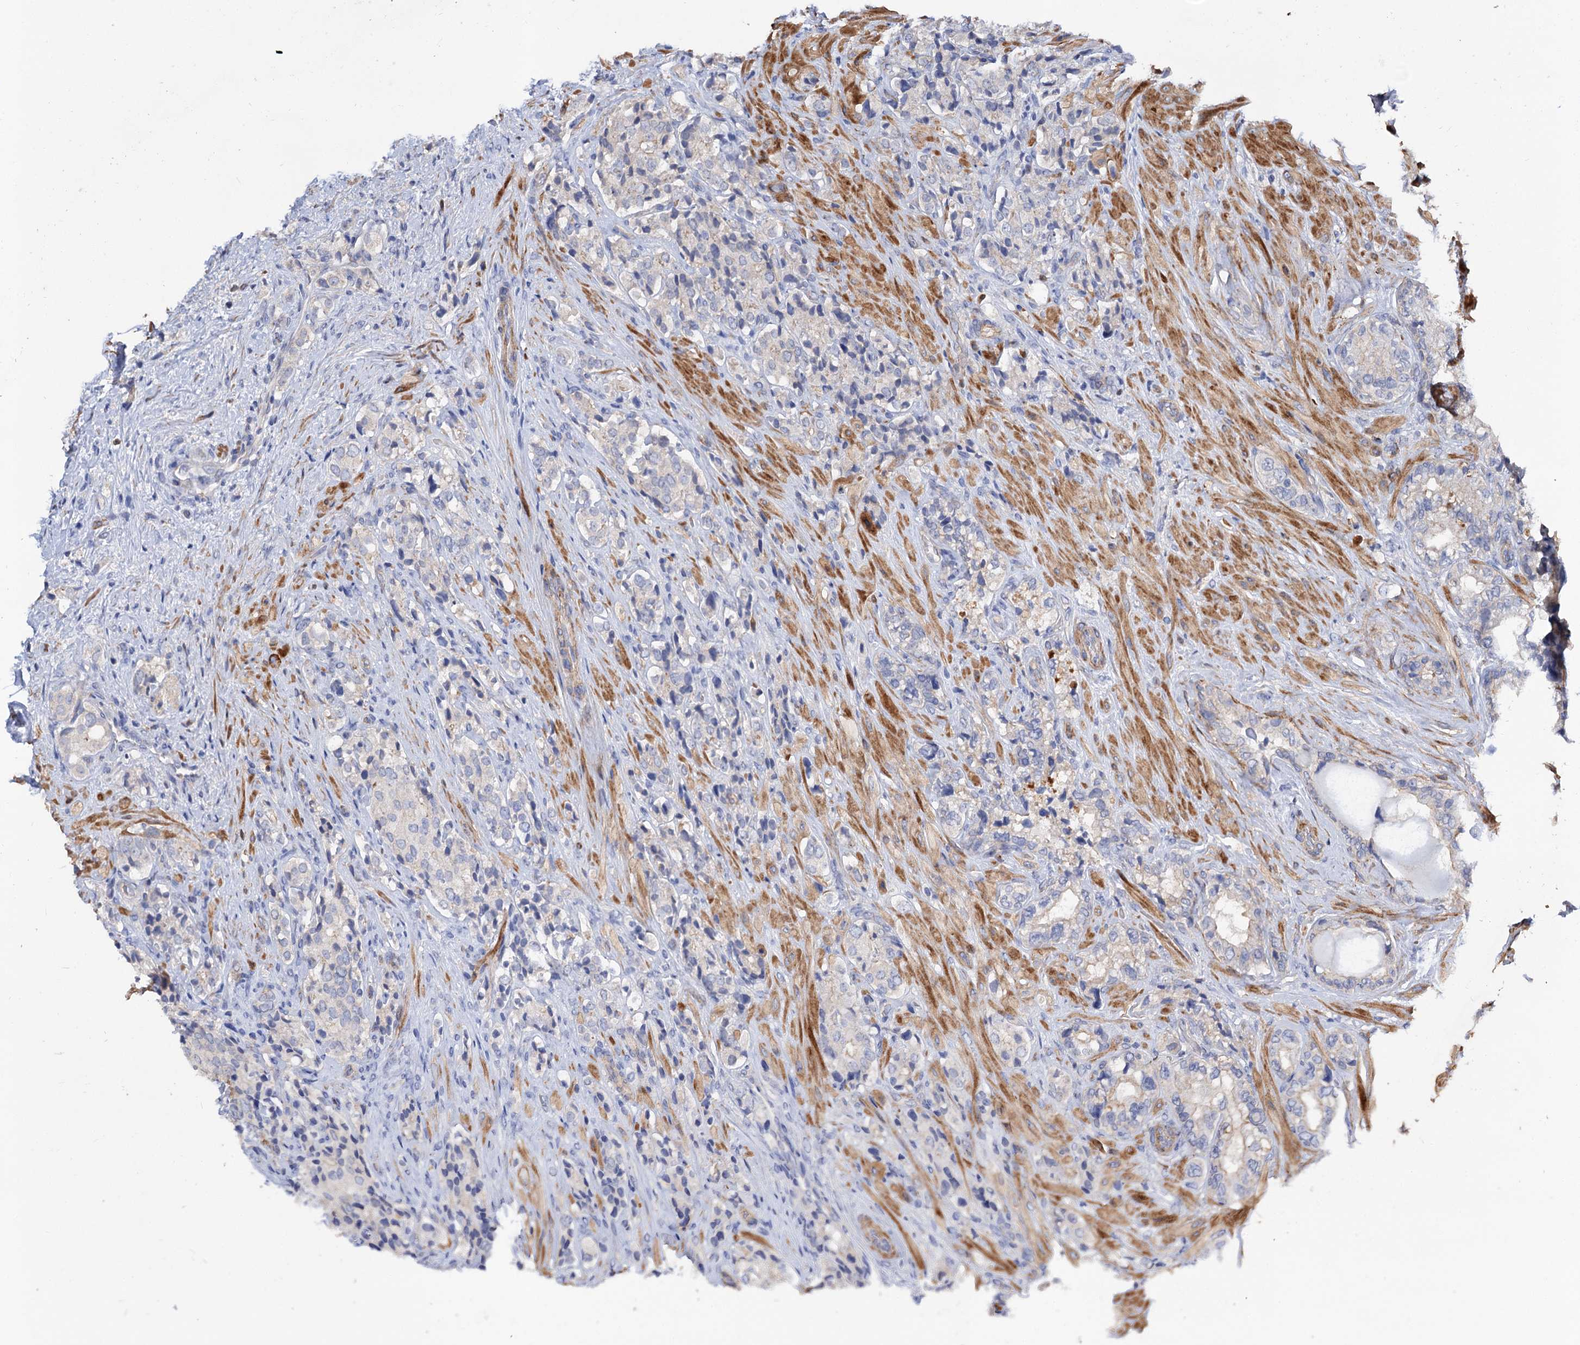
{"staining": {"intensity": "negative", "quantity": "none", "location": "none"}, "tissue": "prostate cancer", "cell_type": "Tumor cells", "image_type": "cancer", "snomed": [{"axis": "morphology", "description": "Adenocarcinoma, High grade"}, {"axis": "topography", "description": "Prostate"}], "caption": "This is an IHC micrograph of human prostate high-grade adenocarcinoma. There is no positivity in tumor cells.", "gene": "NUDCD2", "patient": {"sex": "male", "age": 65}}